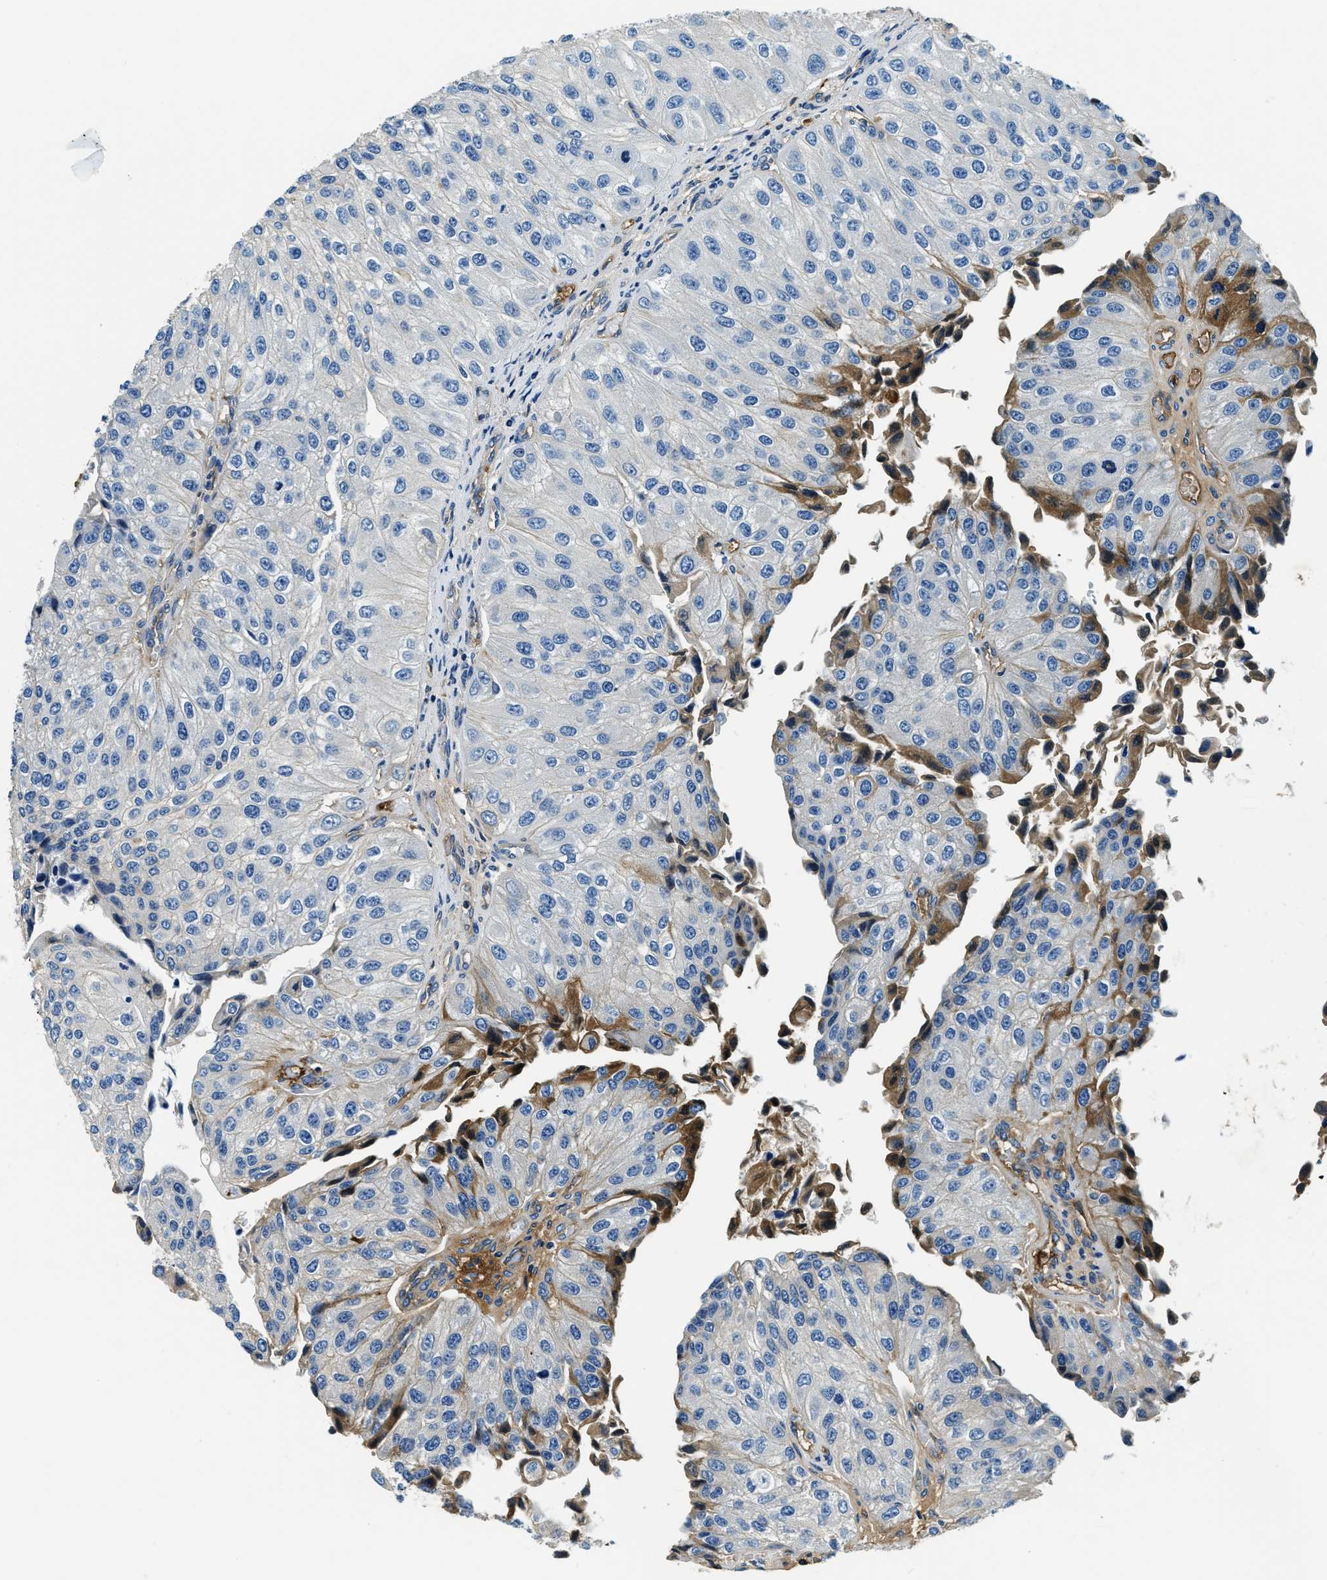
{"staining": {"intensity": "negative", "quantity": "none", "location": "none"}, "tissue": "urothelial cancer", "cell_type": "Tumor cells", "image_type": "cancer", "snomed": [{"axis": "morphology", "description": "Urothelial carcinoma, High grade"}, {"axis": "topography", "description": "Kidney"}, {"axis": "topography", "description": "Urinary bladder"}], "caption": "The histopathology image displays no staining of tumor cells in urothelial cancer.", "gene": "TMEM186", "patient": {"sex": "male", "age": 77}}